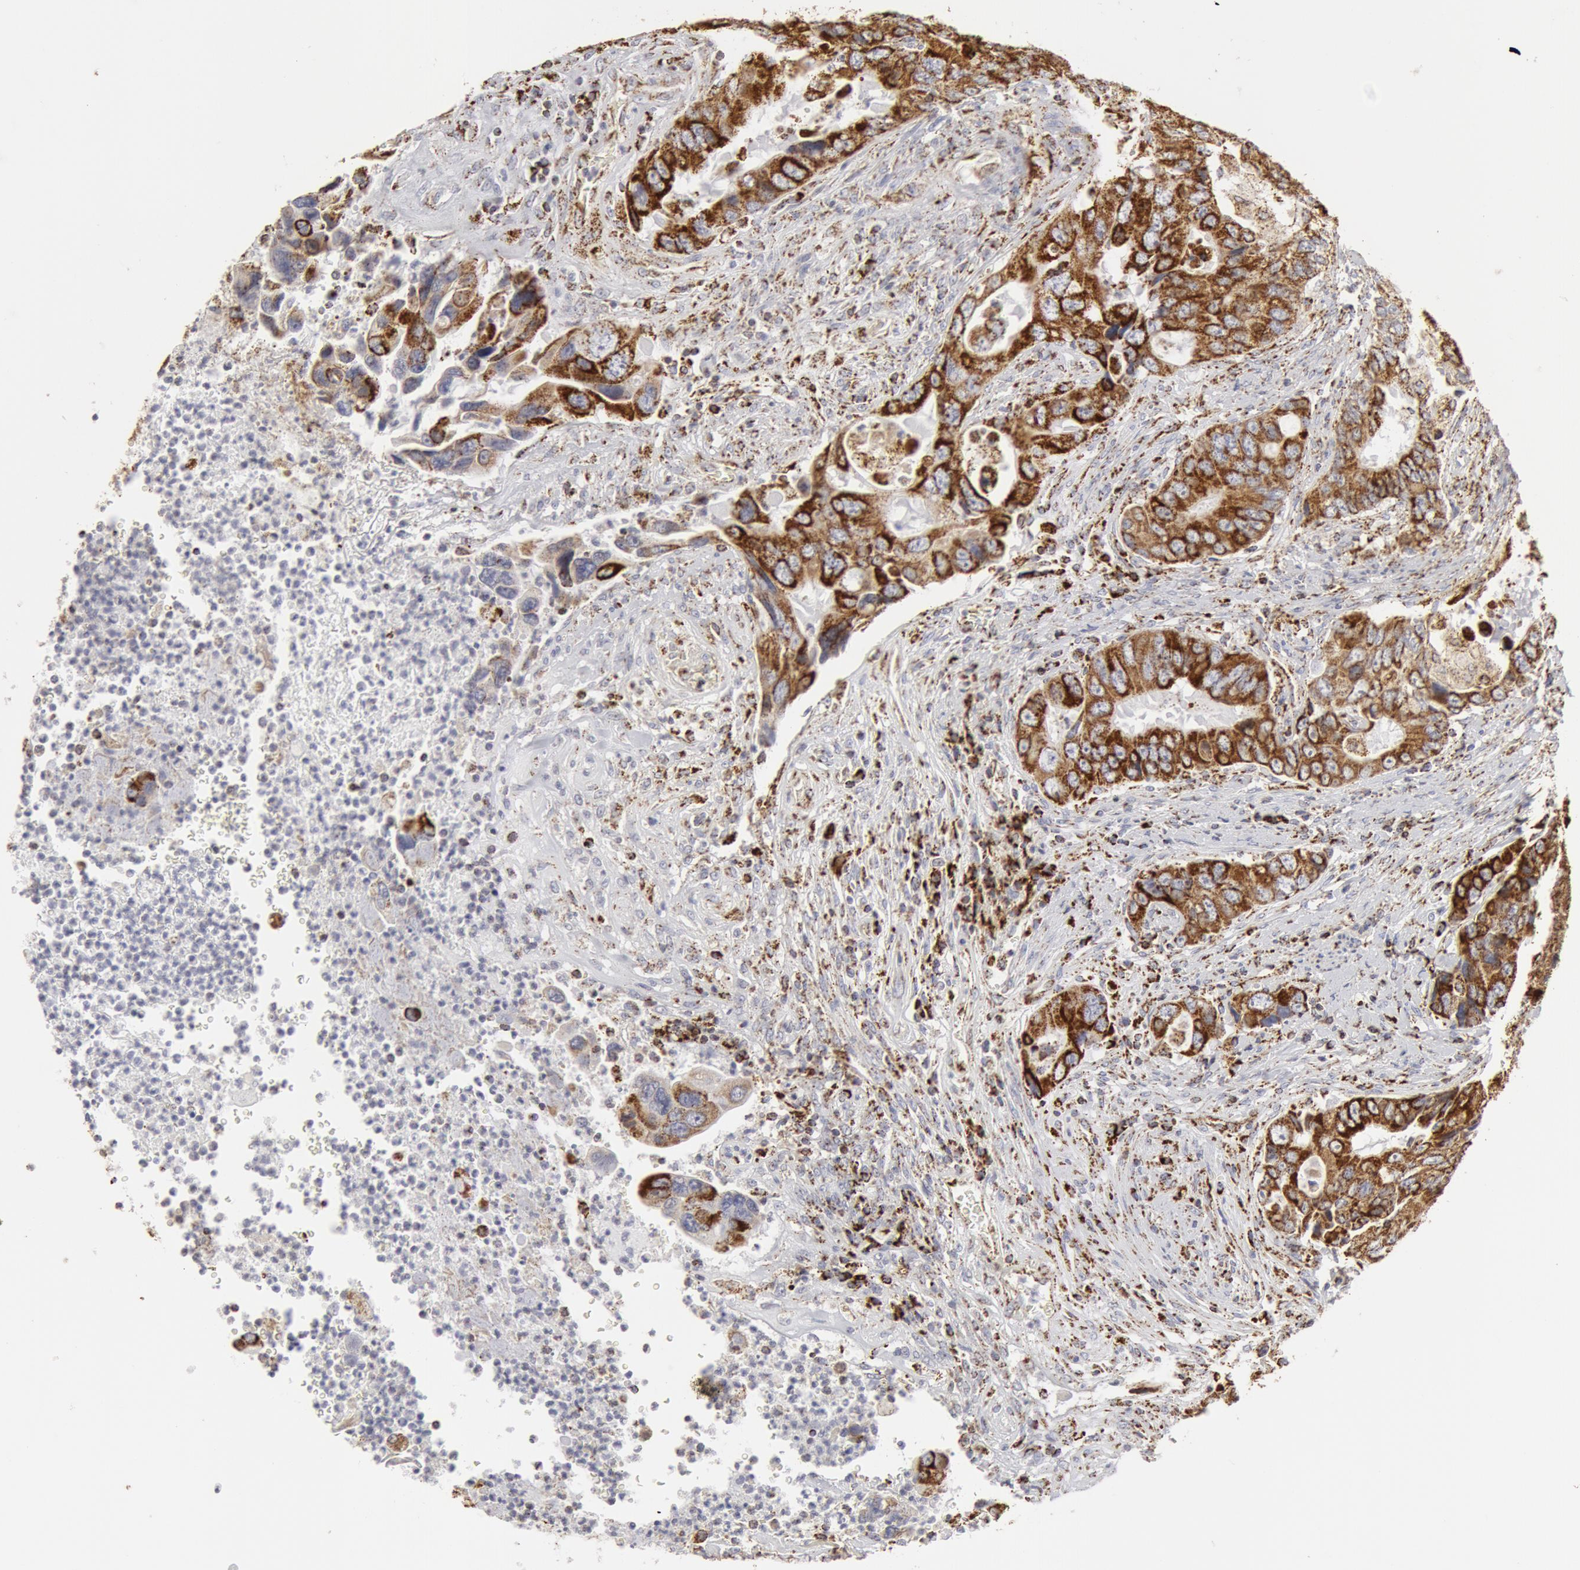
{"staining": {"intensity": "strong", "quantity": ">75%", "location": "cytoplasmic/membranous"}, "tissue": "colorectal cancer", "cell_type": "Tumor cells", "image_type": "cancer", "snomed": [{"axis": "morphology", "description": "Adenocarcinoma, NOS"}, {"axis": "topography", "description": "Rectum"}], "caption": "This is an image of immunohistochemistry staining of colorectal cancer (adenocarcinoma), which shows strong staining in the cytoplasmic/membranous of tumor cells.", "gene": "ATP5F1B", "patient": {"sex": "female", "age": 67}}